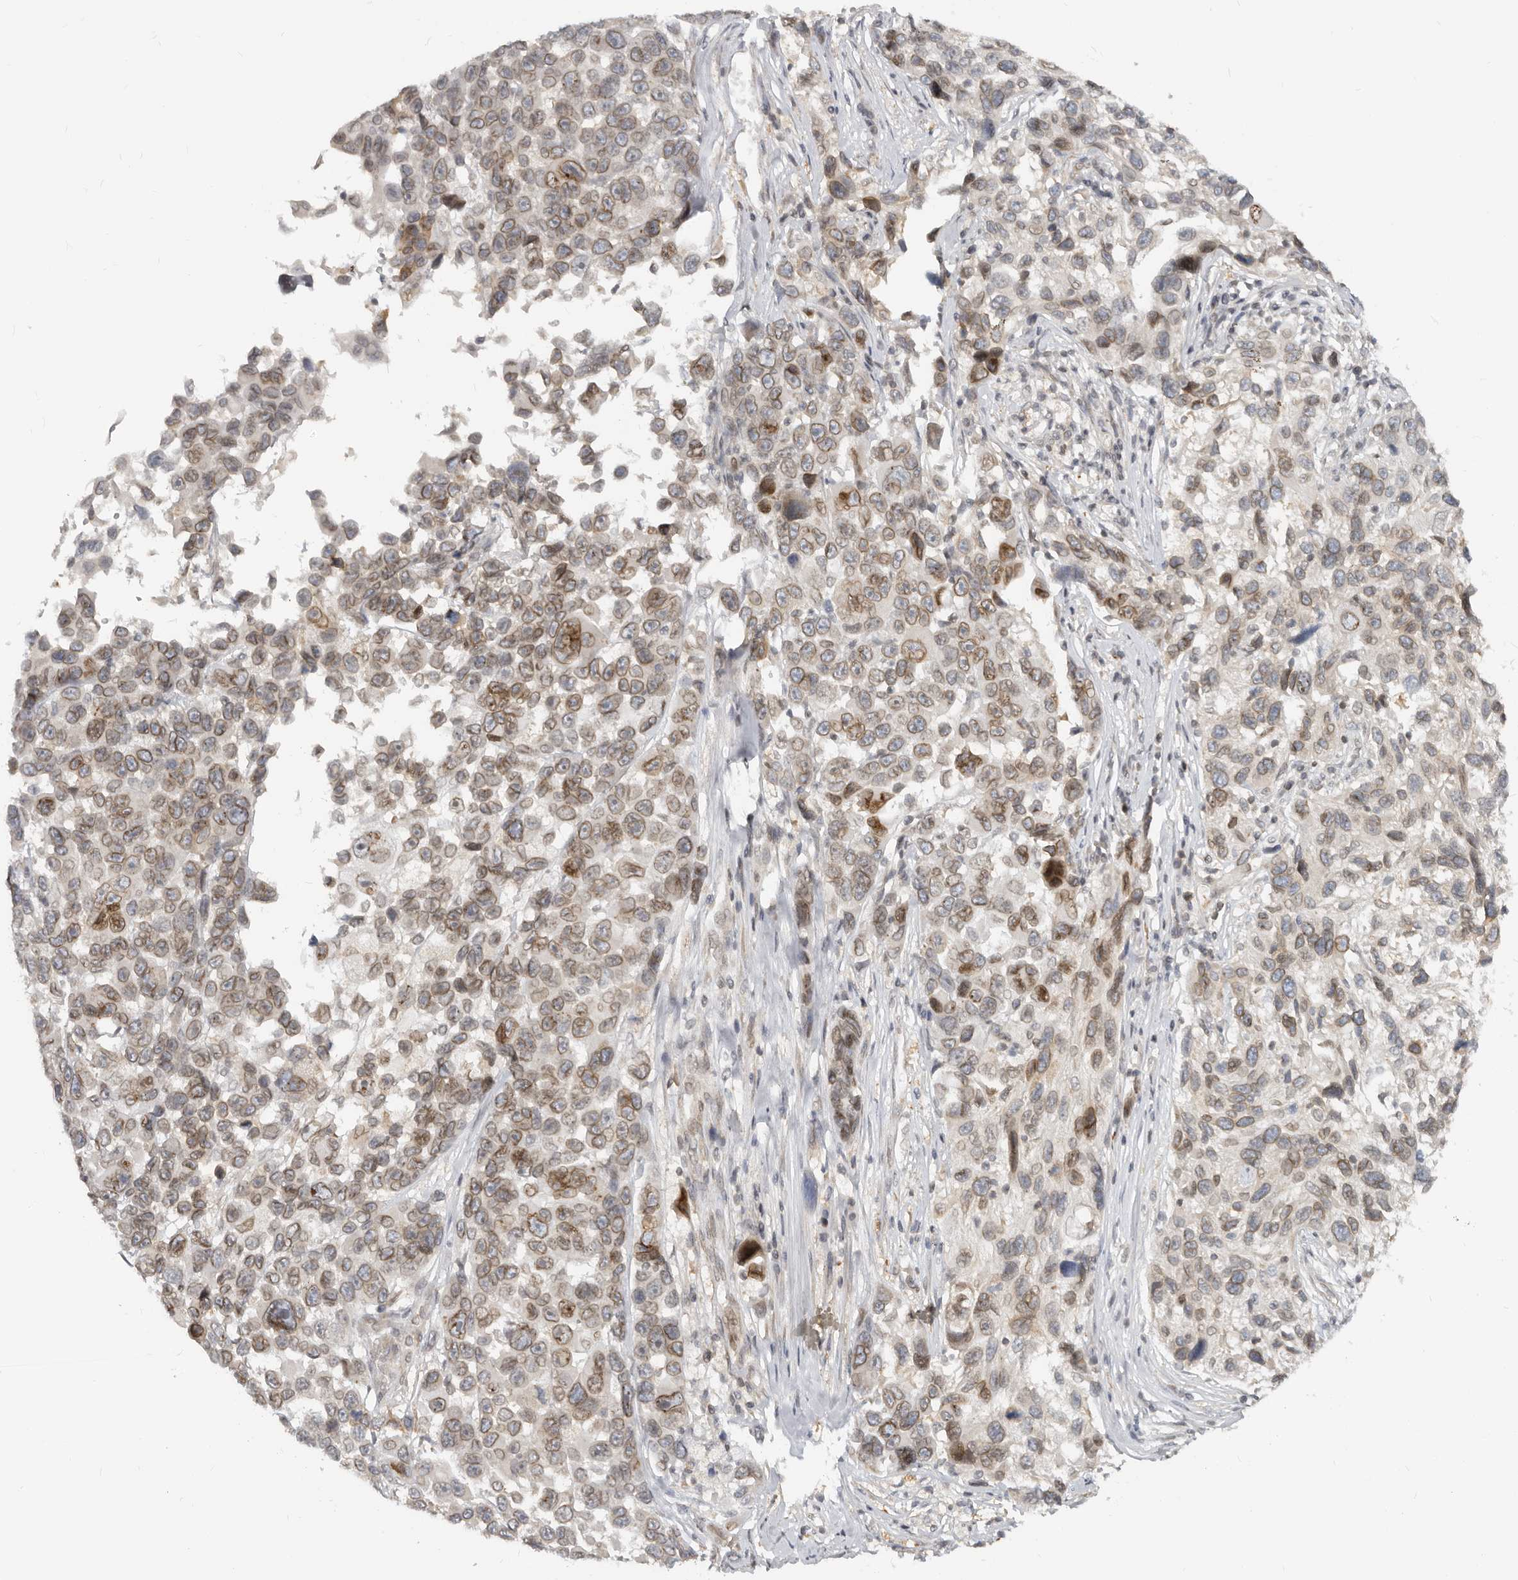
{"staining": {"intensity": "moderate", "quantity": ">75%", "location": "cytoplasmic/membranous,nuclear"}, "tissue": "melanoma", "cell_type": "Tumor cells", "image_type": "cancer", "snomed": [{"axis": "morphology", "description": "Malignant melanoma, NOS"}, {"axis": "topography", "description": "Skin"}], "caption": "Protein expression analysis of malignant melanoma demonstrates moderate cytoplasmic/membranous and nuclear expression in about >75% of tumor cells.", "gene": "NUP153", "patient": {"sex": "male", "age": 53}}